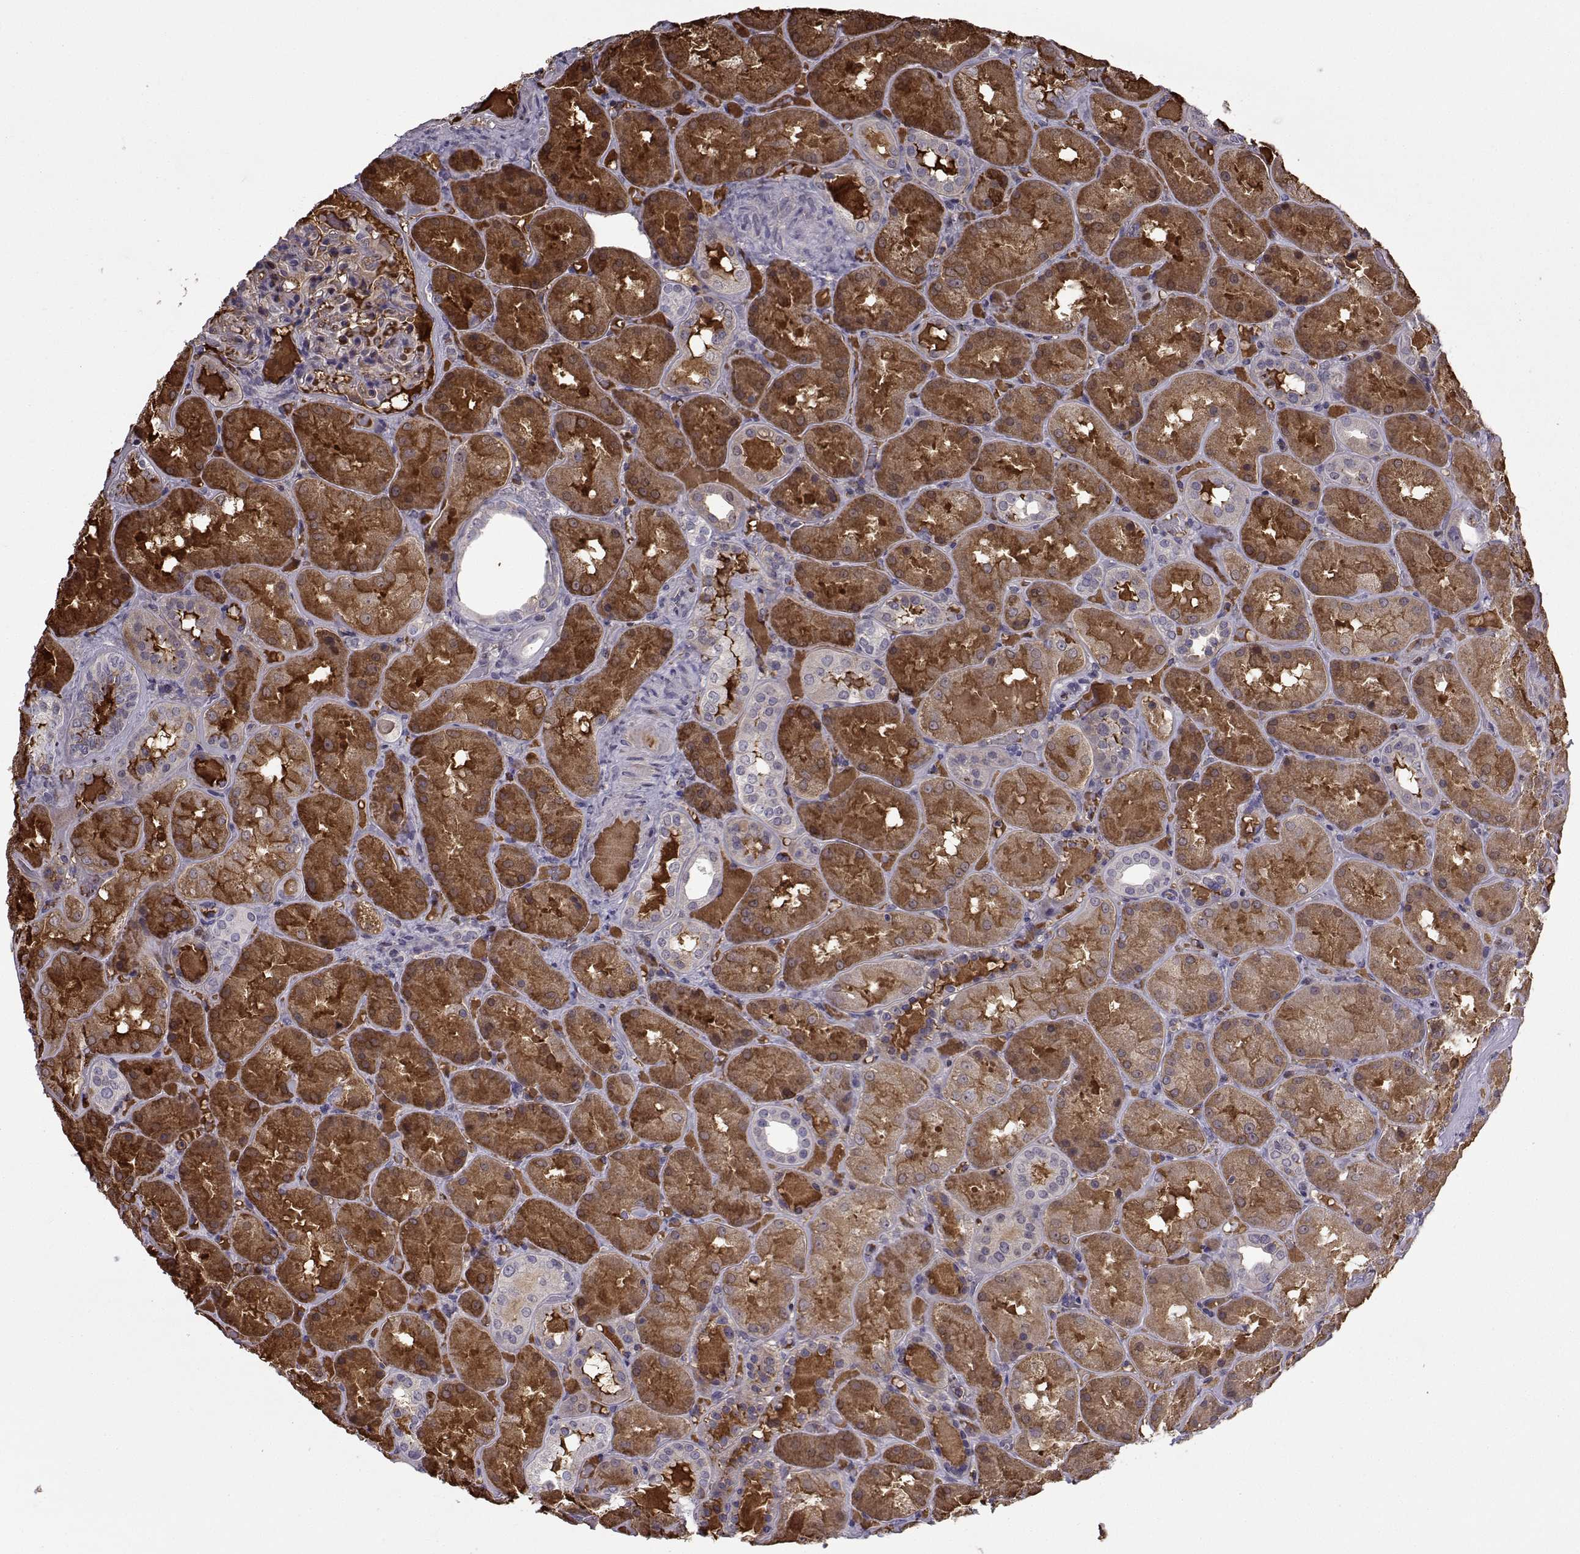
{"staining": {"intensity": "negative", "quantity": "none", "location": "none"}, "tissue": "kidney", "cell_type": "Cells in glomeruli", "image_type": "normal", "snomed": [{"axis": "morphology", "description": "Normal tissue, NOS"}, {"axis": "topography", "description": "Kidney"}], "caption": "Cells in glomeruli show no significant protein expression in benign kidney. (DAB (3,3'-diaminobenzidine) immunohistochemistry, high magnification).", "gene": "TNFRSF11B", "patient": {"sex": "male", "age": 73}}